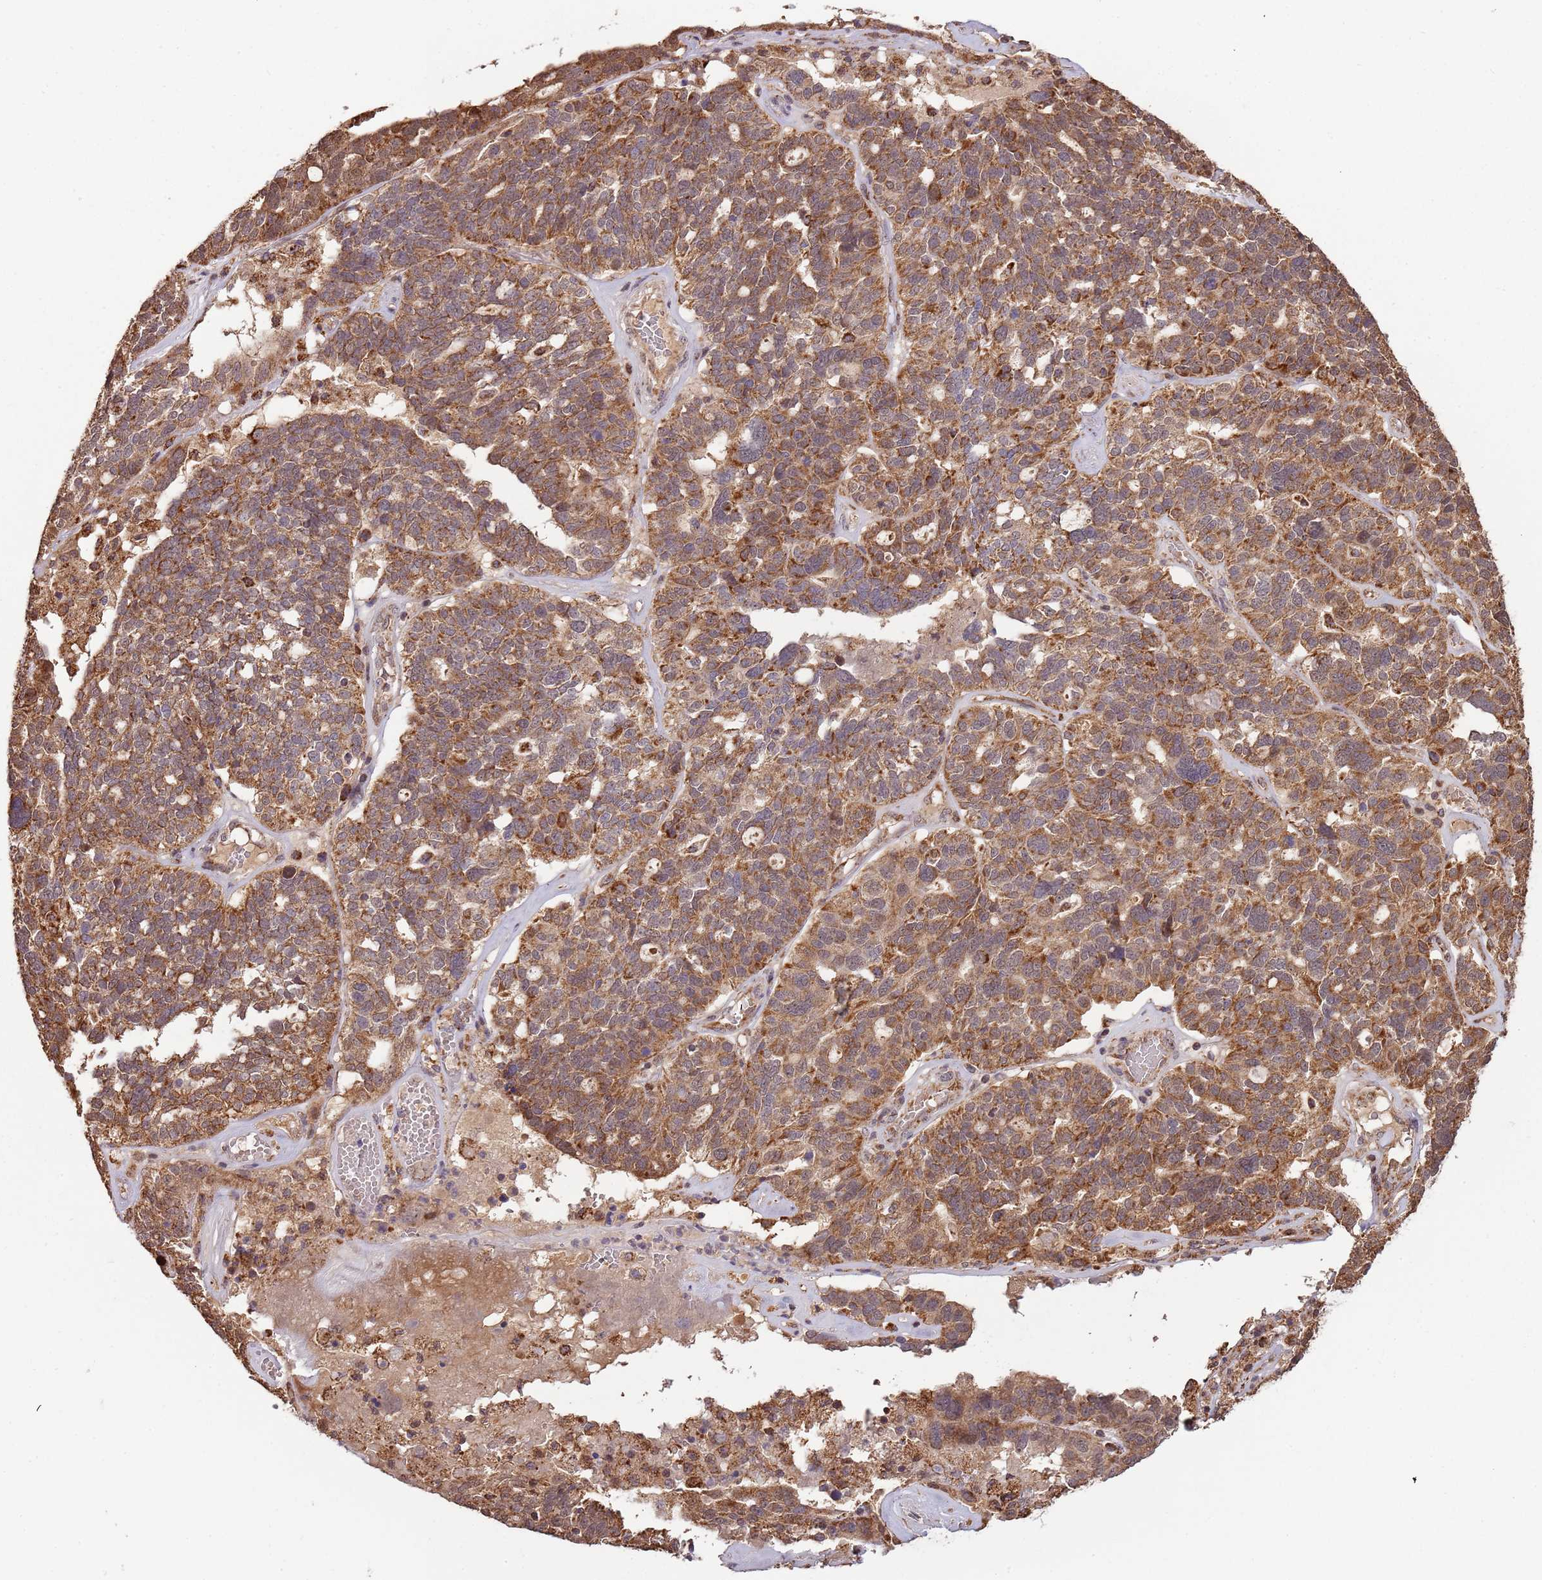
{"staining": {"intensity": "strong", "quantity": ">75%", "location": "cytoplasmic/membranous"}, "tissue": "ovarian cancer", "cell_type": "Tumor cells", "image_type": "cancer", "snomed": [{"axis": "morphology", "description": "Cystadenocarcinoma, serous, NOS"}, {"axis": "topography", "description": "Ovary"}], "caption": "This is a micrograph of immunohistochemistry staining of ovarian cancer, which shows strong positivity in the cytoplasmic/membranous of tumor cells.", "gene": "IL17RD", "patient": {"sex": "female", "age": 59}}